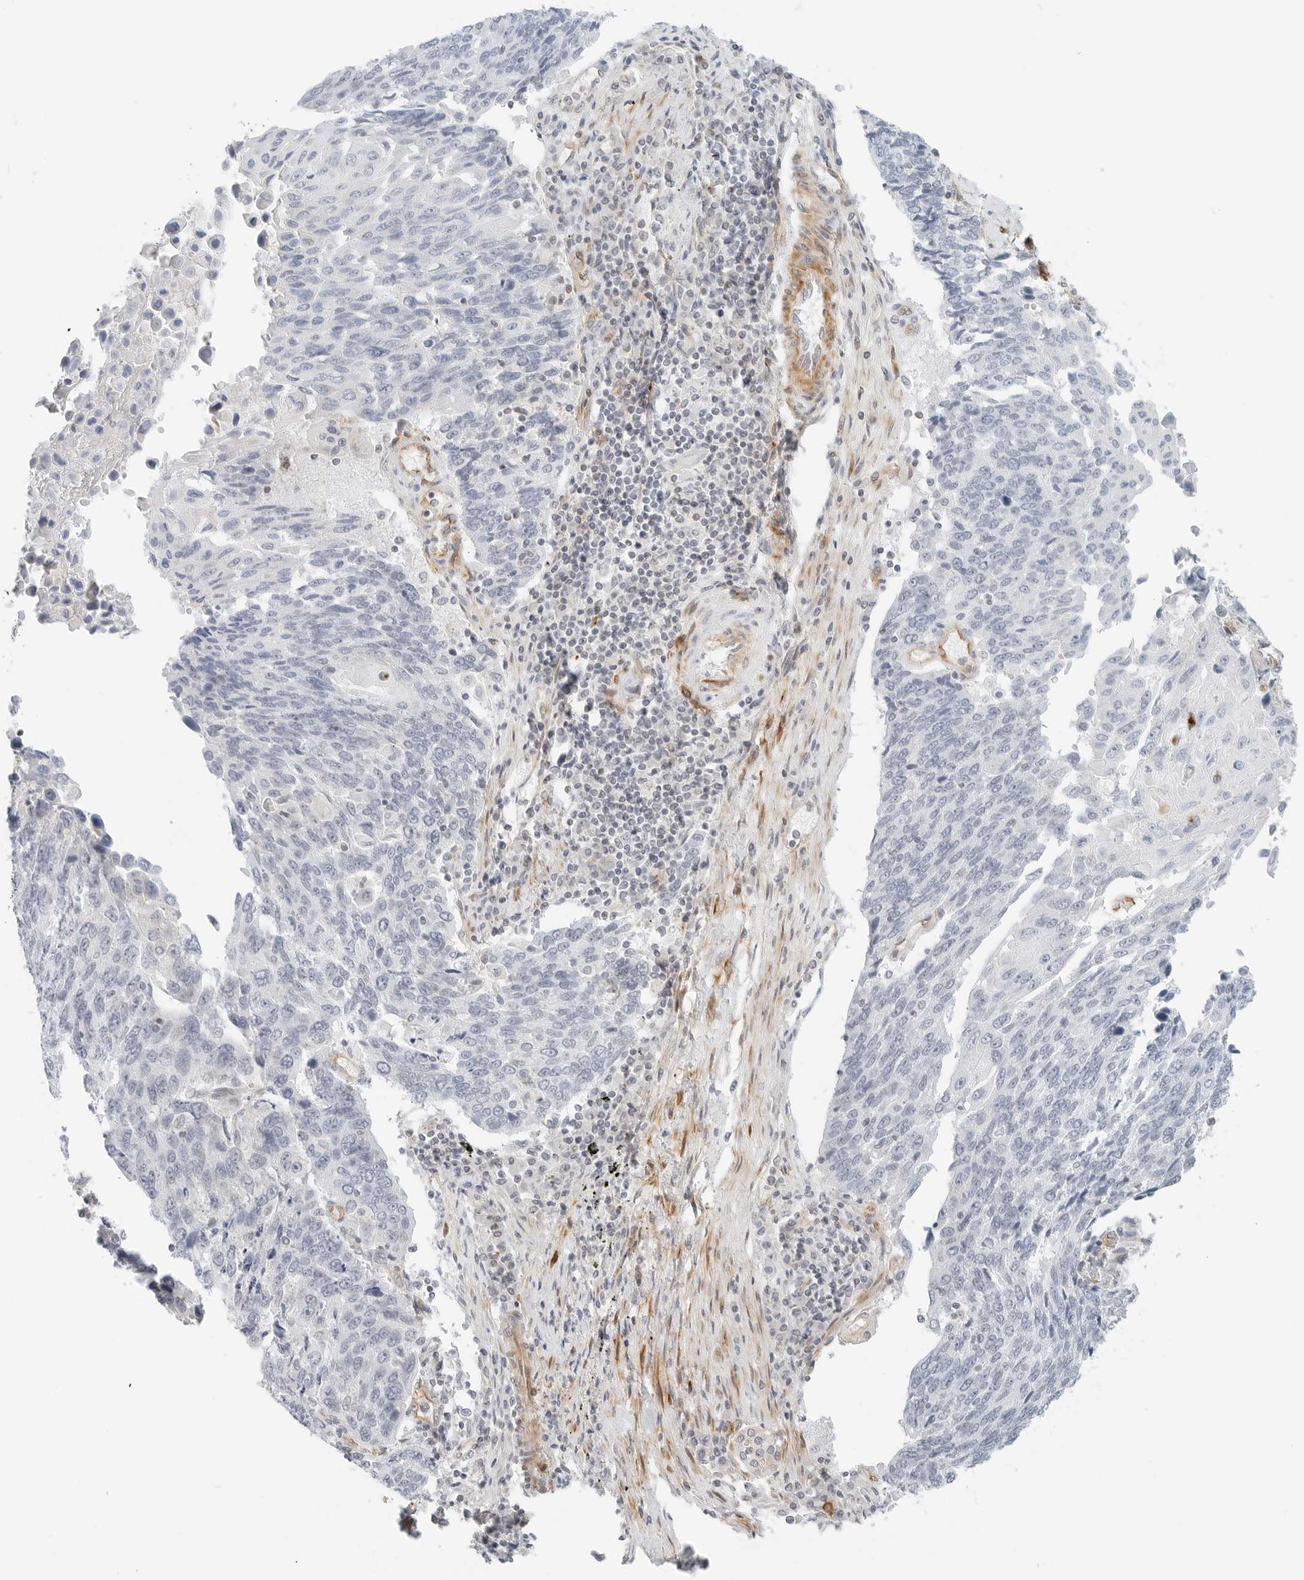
{"staining": {"intensity": "negative", "quantity": "none", "location": "none"}, "tissue": "lung cancer", "cell_type": "Tumor cells", "image_type": "cancer", "snomed": [{"axis": "morphology", "description": "Squamous cell carcinoma, NOS"}, {"axis": "topography", "description": "Lung"}], "caption": "DAB (3,3'-diaminobenzidine) immunohistochemical staining of human lung cancer (squamous cell carcinoma) exhibits no significant positivity in tumor cells. (IHC, brightfield microscopy, high magnification).", "gene": "IQCC", "patient": {"sex": "male", "age": 66}}